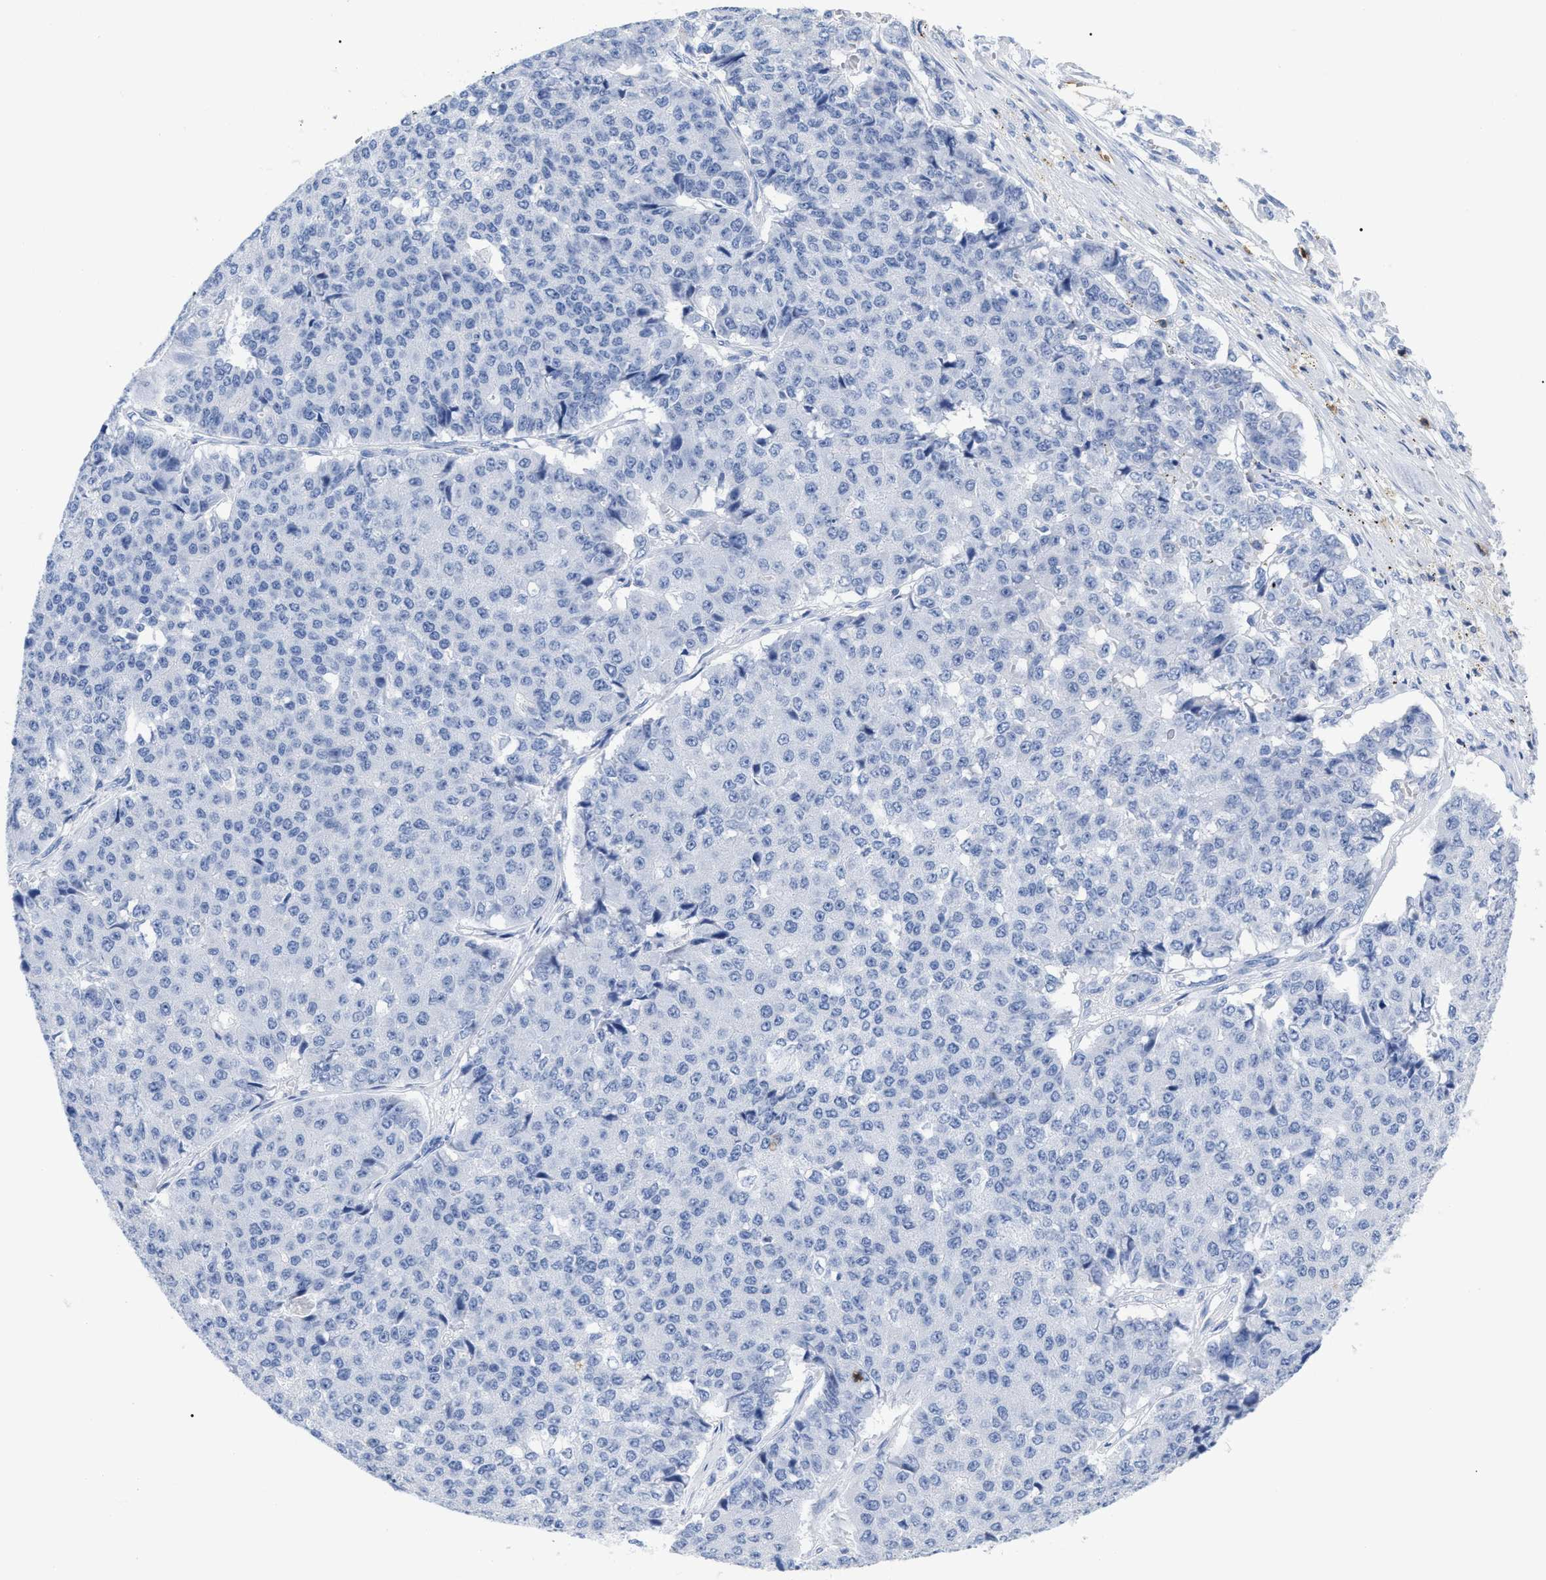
{"staining": {"intensity": "negative", "quantity": "none", "location": "none"}, "tissue": "pancreatic cancer", "cell_type": "Tumor cells", "image_type": "cancer", "snomed": [{"axis": "morphology", "description": "Adenocarcinoma, NOS"}, {"axis": "topography", "description": "Pancreas"}], "caption": "Immunohistochemistry of pancreatic cancer (adenocarcinoma) exhibits no positivity in tumor cells. (Immunohistochemistry (ihc), brightfield microscopy, high magnification).", "gene": "CD5", "patient": {"sex": "male", "age": 50}}